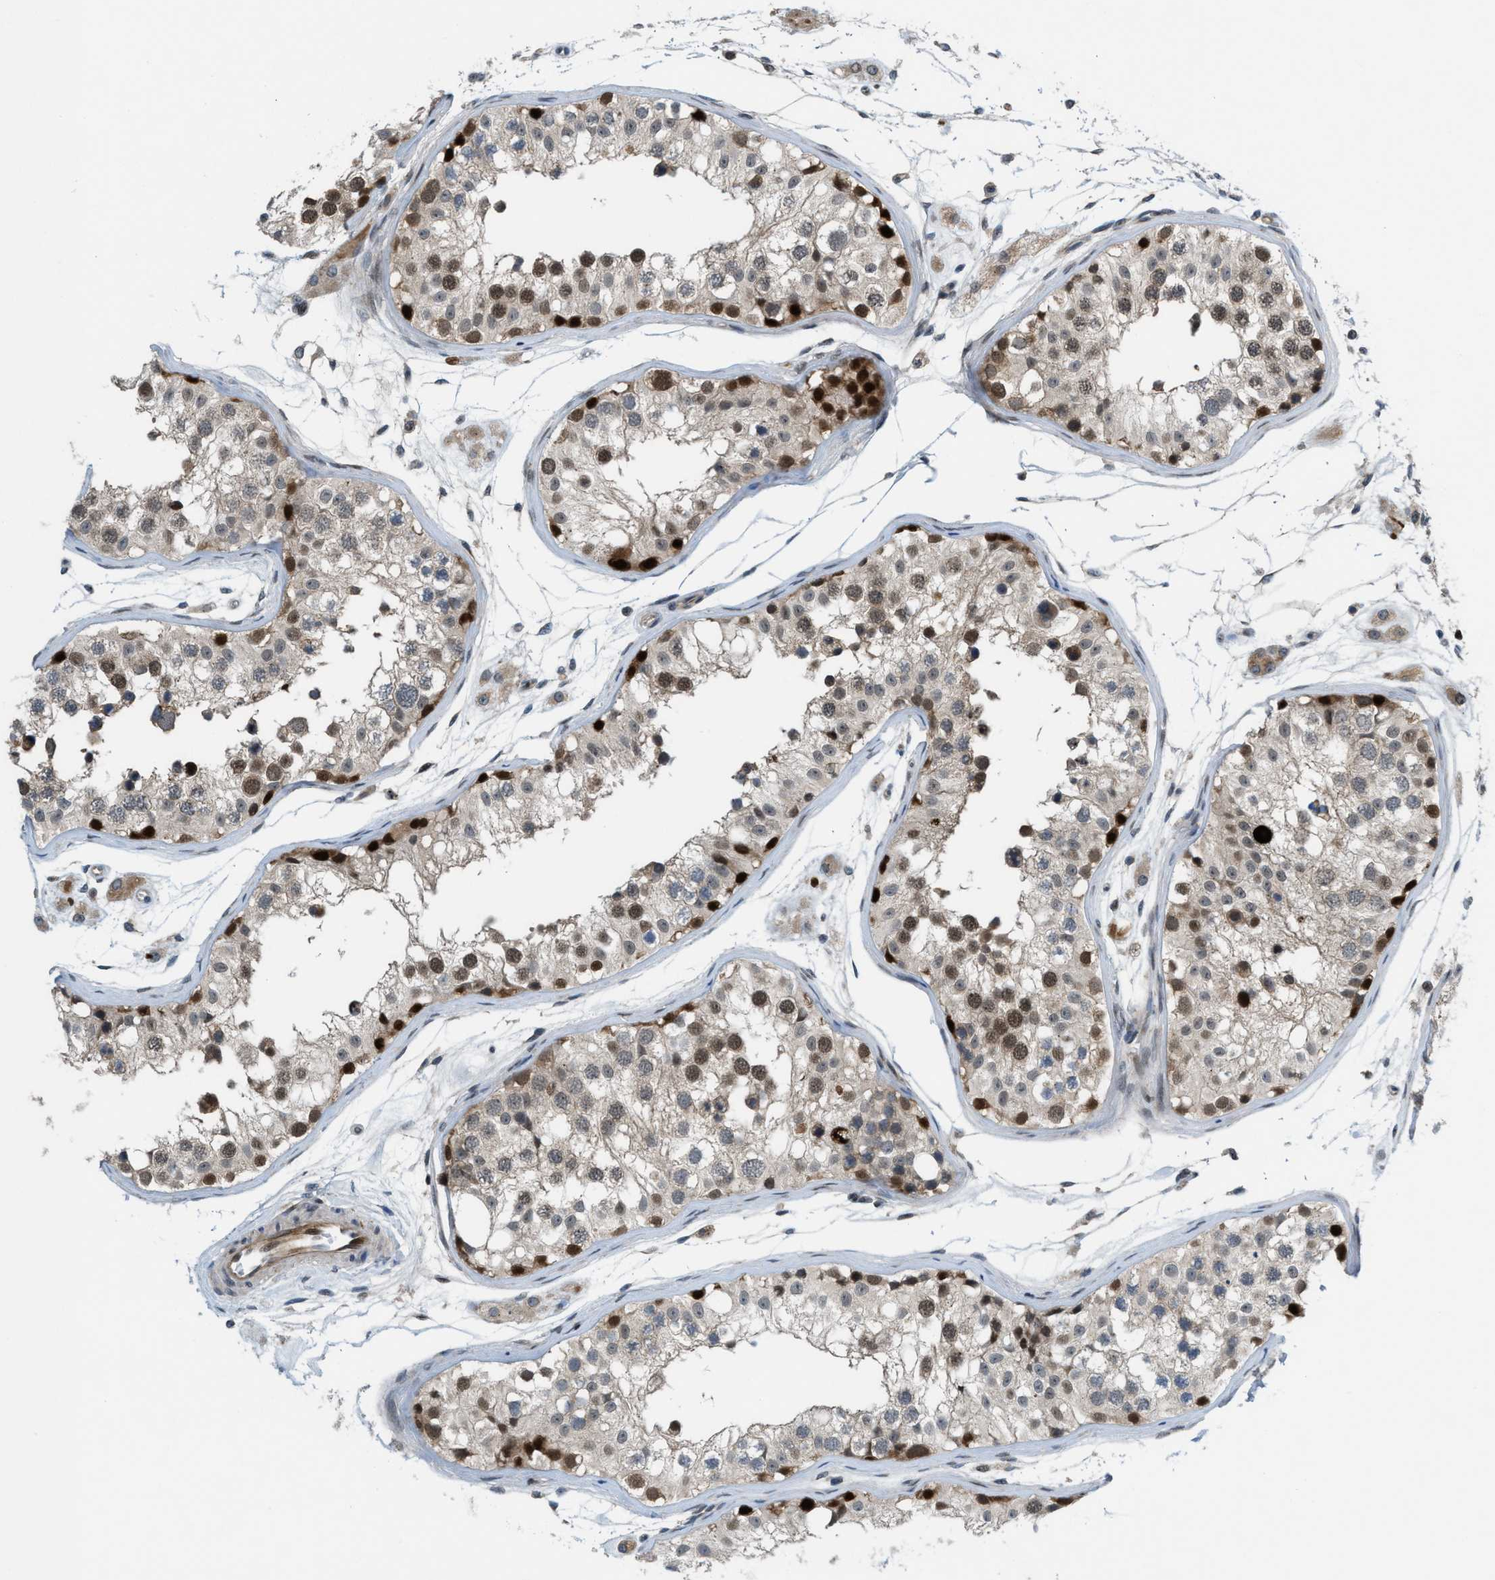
{"staining": {"intensity": "moderate", "quantity": ">75%", "location": "nuclear"}, "tissue": "testis", "cell_type": "Cells in seminiferous ducts", "image_type": "normal", "snomed": [{"axis": "morphology", "description": "Normal tissue, NOS"}, {"axis": "morphology", "description": "Adenocarcinoma, metastatic, NOS"}, {"axis": "topography", "description": "Testis"}], "caption": "IHC of normal testis shows medium levels of moderate nuclear expression in about >75% of cells in seminiferous ducts.", "gene": "ZNF276", "patient": {"sex": "male", "age": 26}}